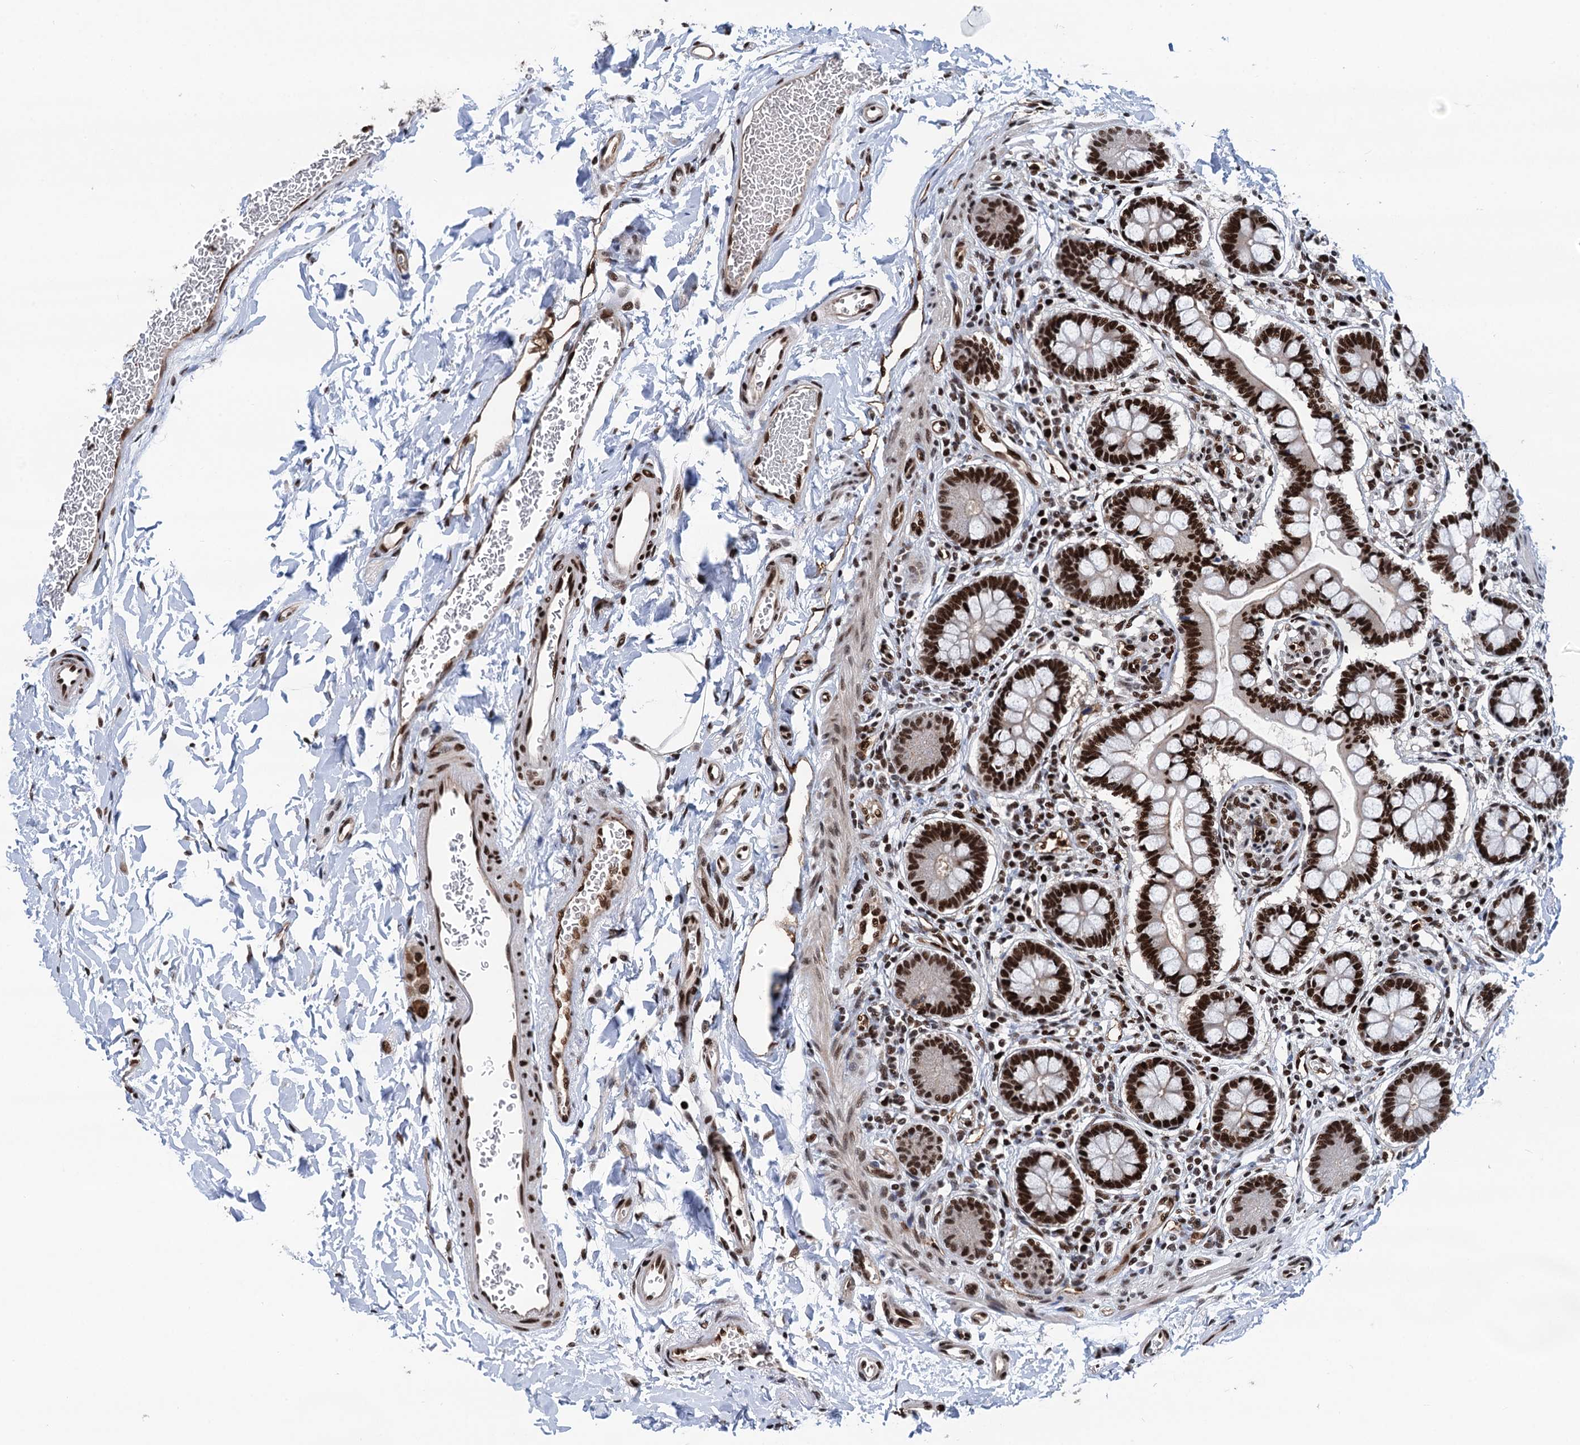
{"staining": {"intensity": "strong", "quantity": ">75%", "location": "cytoplasmic/membranous,nuclear"}, "tissue": "small intestine", "cell_type": "Glandular cells", "image_type": "normal", "snomed": [{"axis": "morphology", "description": "Normal tissue, NOS"}, {"axis": "topography", "description": "Small intestine"}], "caption": "DAB (3,3'-diaminobenzidine) immunohistochemical staining of normal small intestine exhibits strong cytoplasmic/membranous,nuclear protein expression in about >75% of glandular cells. The staining was performed using DAB (3,3'-diaminobenzidine), with brown indicating positive protein expression. Nuclei are stained blue with hematoxylin.", "gene": "PPP4R1", "patient": {"sex": "male", "age": 52}}